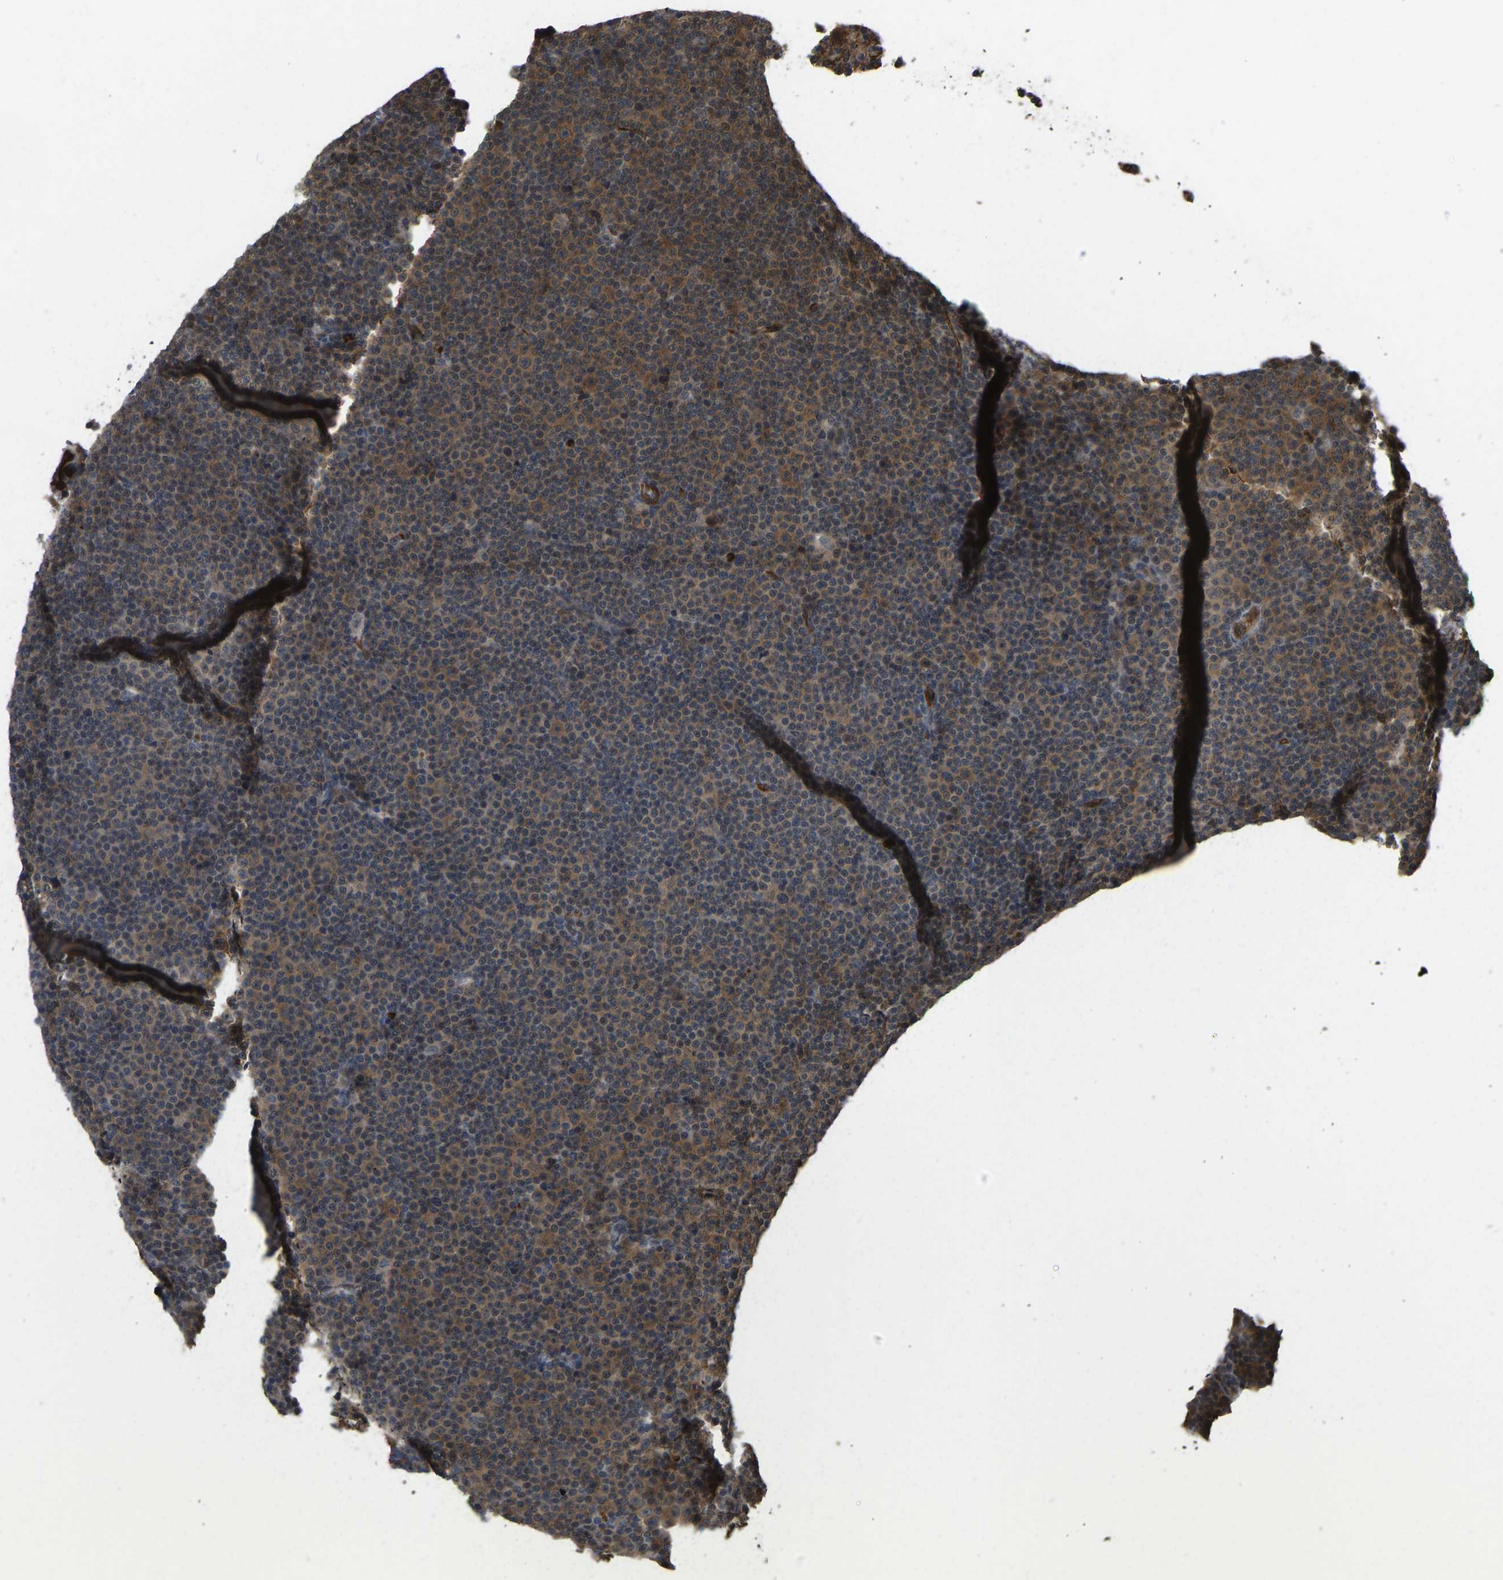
{"staining": {"intensity": "moderate", "quantity": ">75%", "location": "cytoplasmic/membranous"}, "tissue": "lymphoma", "cell_type": "Tumor cells", "image_type": "cancer", "snomed": [{"axis": "morphology", "description": "Malignant lymphoma, non-Hodgkin's type, Low grade"}, {"axis": "topography", "description": "Lymph node"}], "caption": "Human low-grade malignant lymphoma, non-Hodgkin's type stained with a brown dye shows moderate cytoplasmic/membranous positive expression in about >75% of tumor cells.", "gene": "CCT8", "patient": {"sex": "female", "age": 67}}